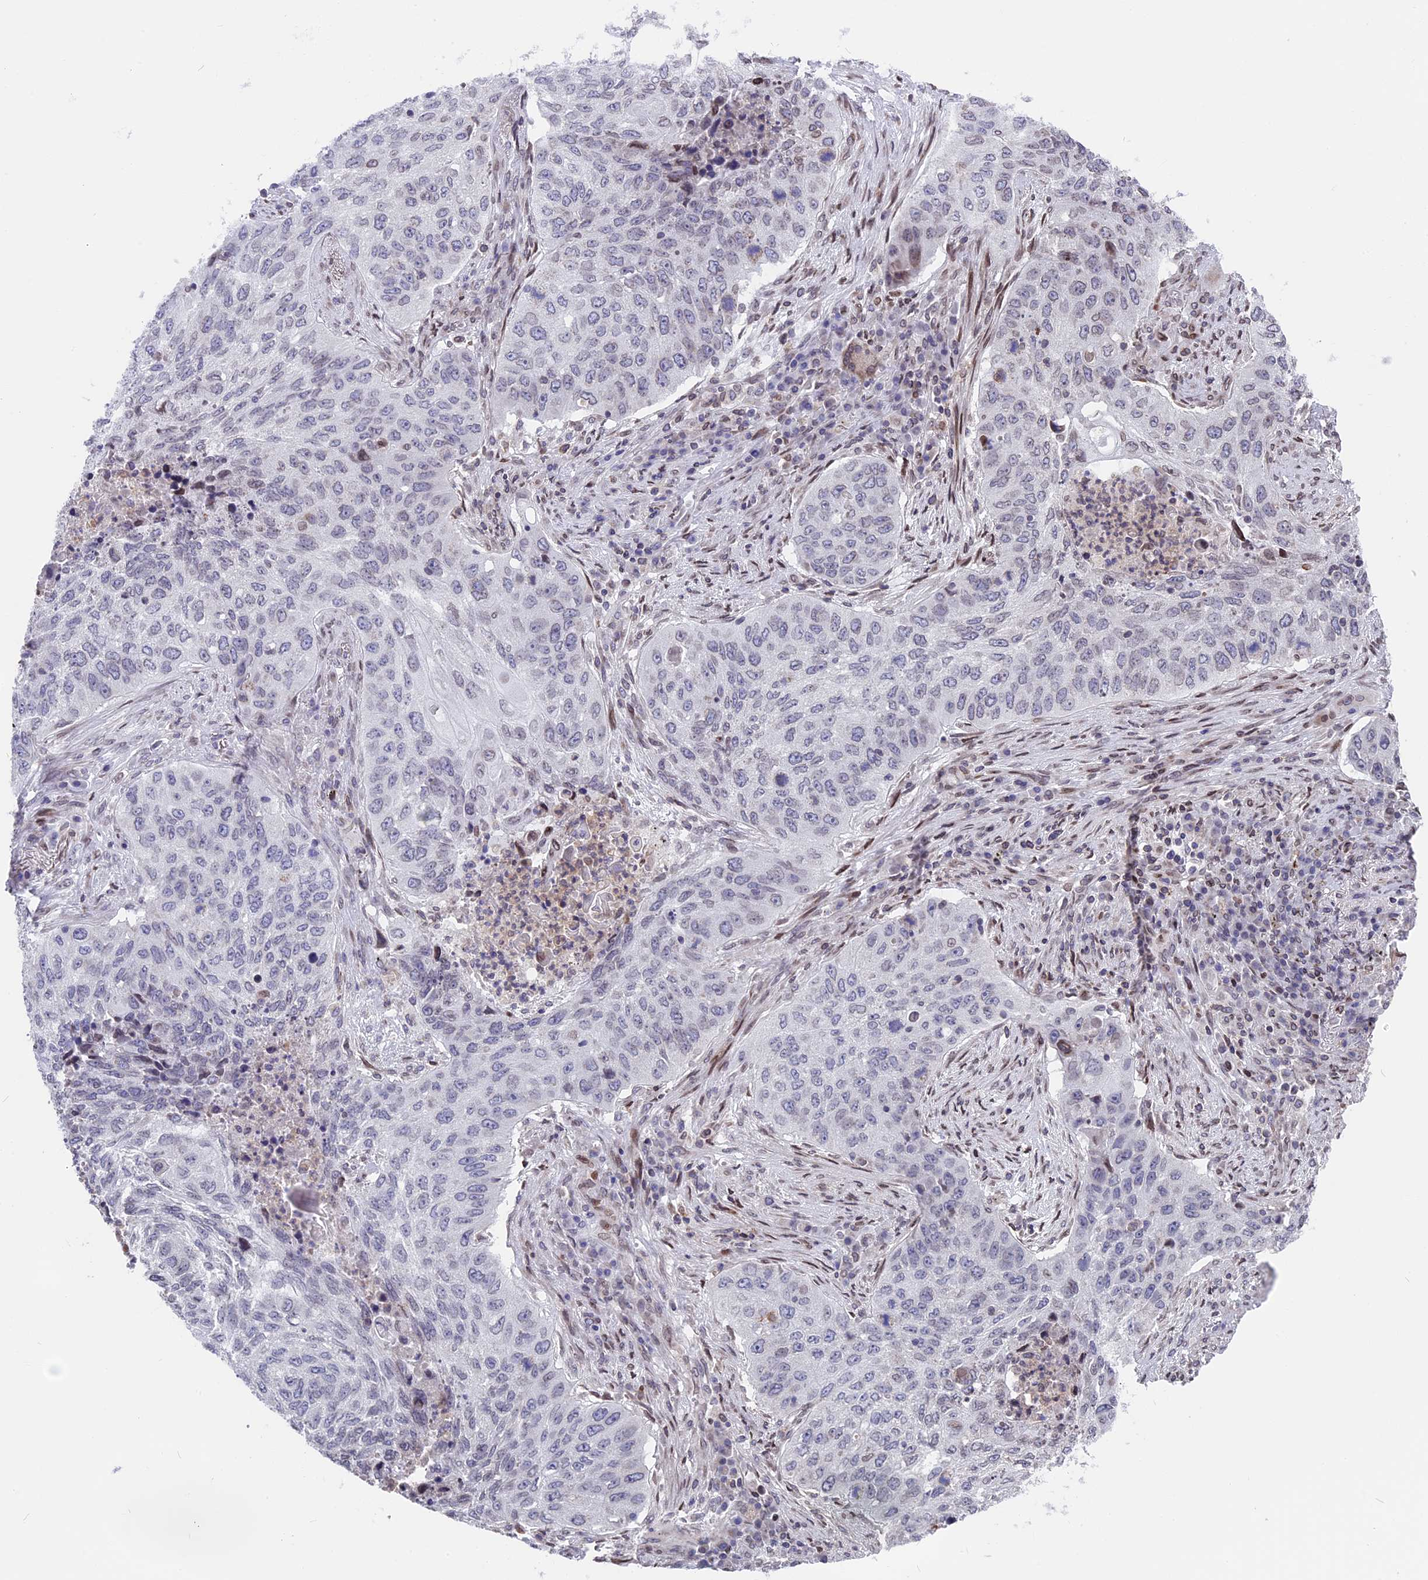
{"staining": {"intensity": "negative", "quantity": "none", "location": "none"}, "tissue": "lung cancer", "cell_type": "Tumor cells", "image_type": "cancer", "snomed": [{"axis": "morphology", "description": "Squamous cell carcinoma, NOS"}, {"axis": "topography", "description": "Lung"}], "caption": "A micrograph of lung cancer stained for a protein shows no brown staining in tumor cells.", "gene": "PTCHD4", "patient": {"sex": "female", "age": 63}}